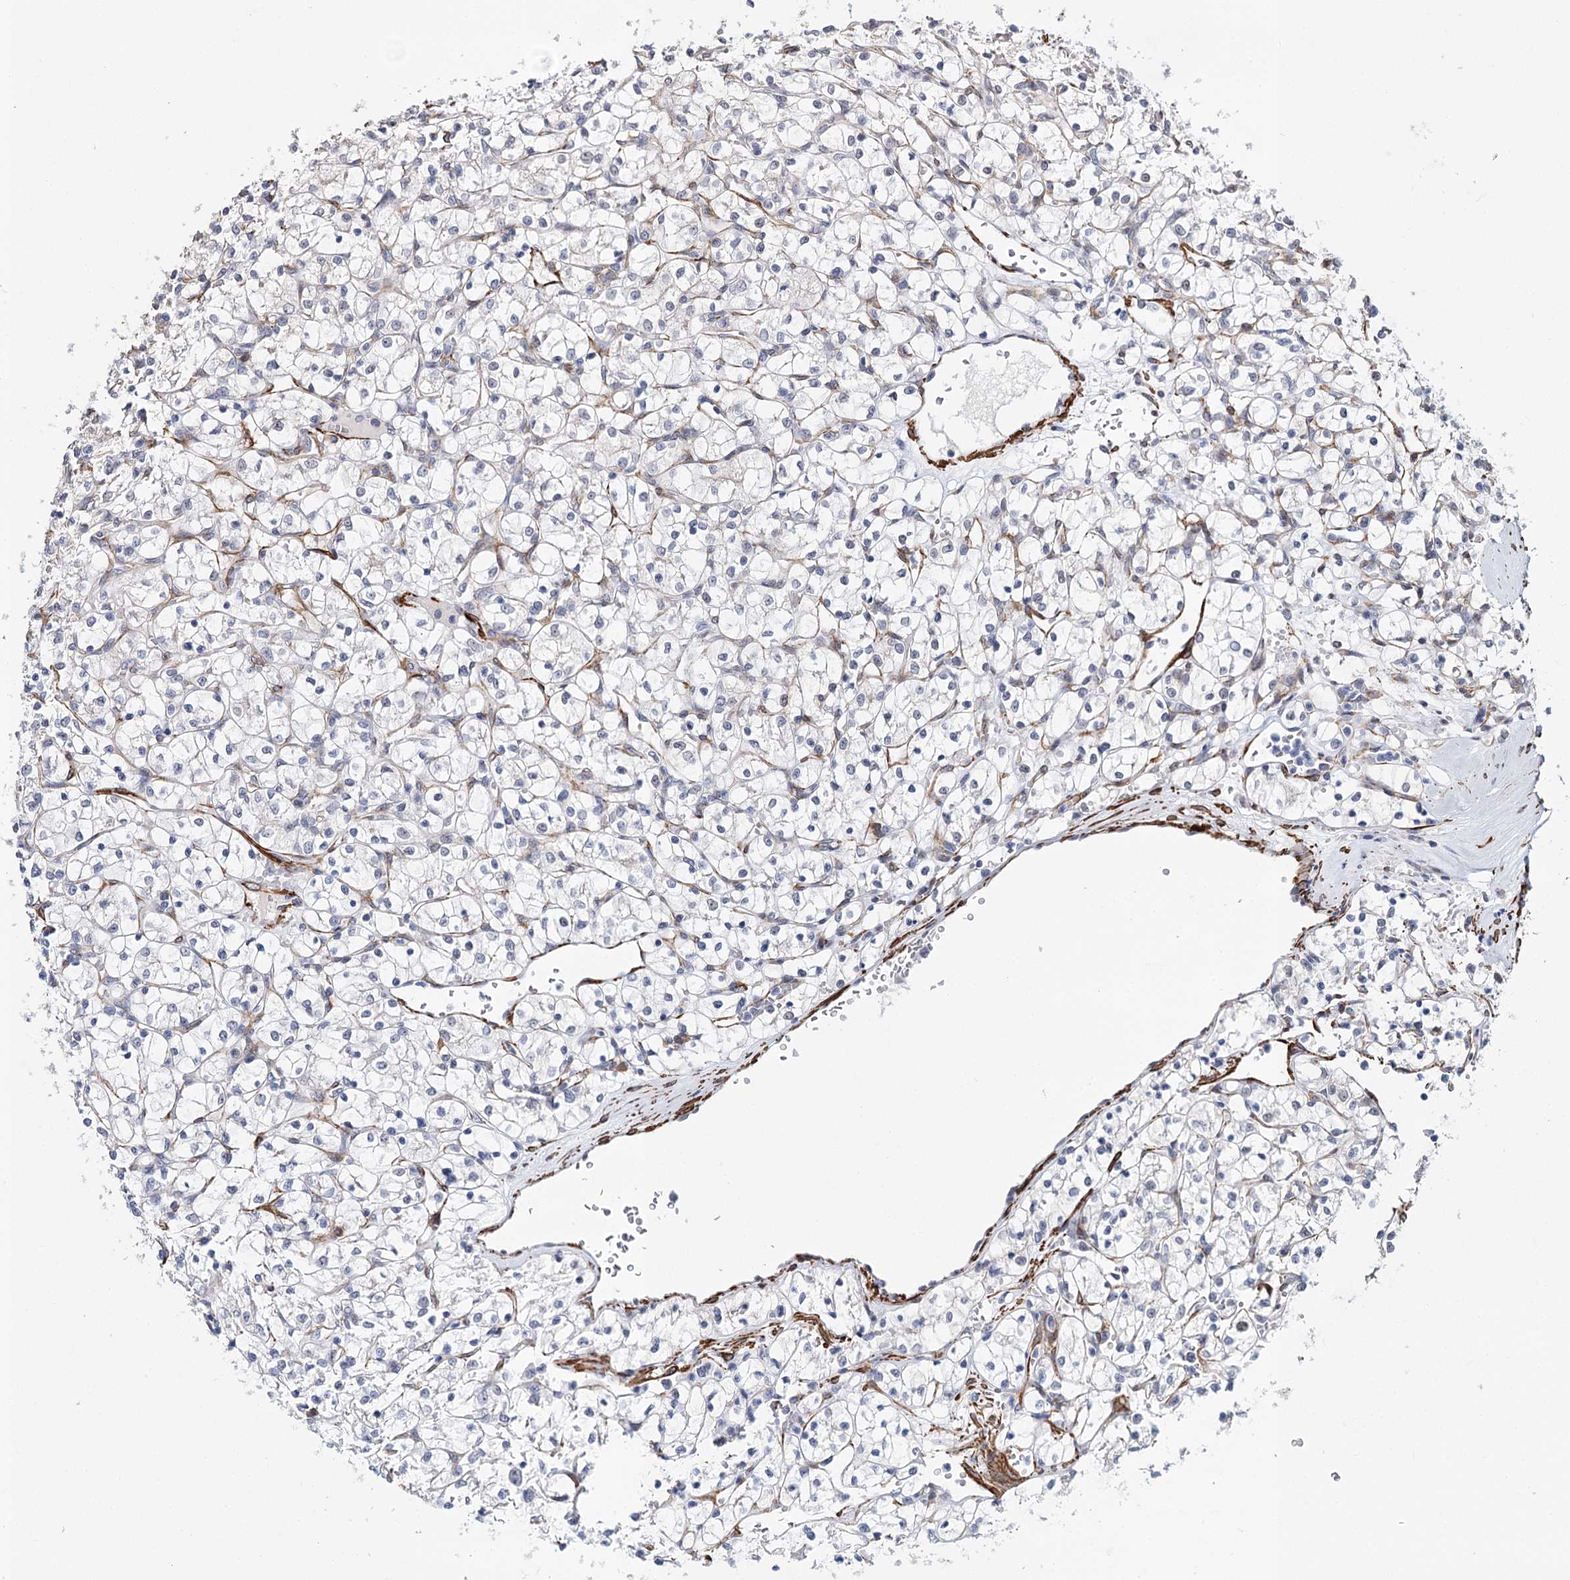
{"staining": {"intensity": "negative", "quantity": "none", "location": "none"}, "tissue": "renal cancer", "cell_type": "Tumor cells", "image_type": "cancer", "snomed": [{"axis": "morphology", "description": "Adenocarcinoma, NOS"}, {"axis": "topography", "description": "Kidney"}], "caption": "Immunohistochemical staining of adenocarcinoma (renal) demonstrates no significant expression in tumor cells. The staining is performed using DAB (3,3'-diaminobenzidine) brown chromogen with nuclei counter-stained in using hematoxylin.", "gene": "CFAP46", "patient": {"sex": "female", "age": 69}}